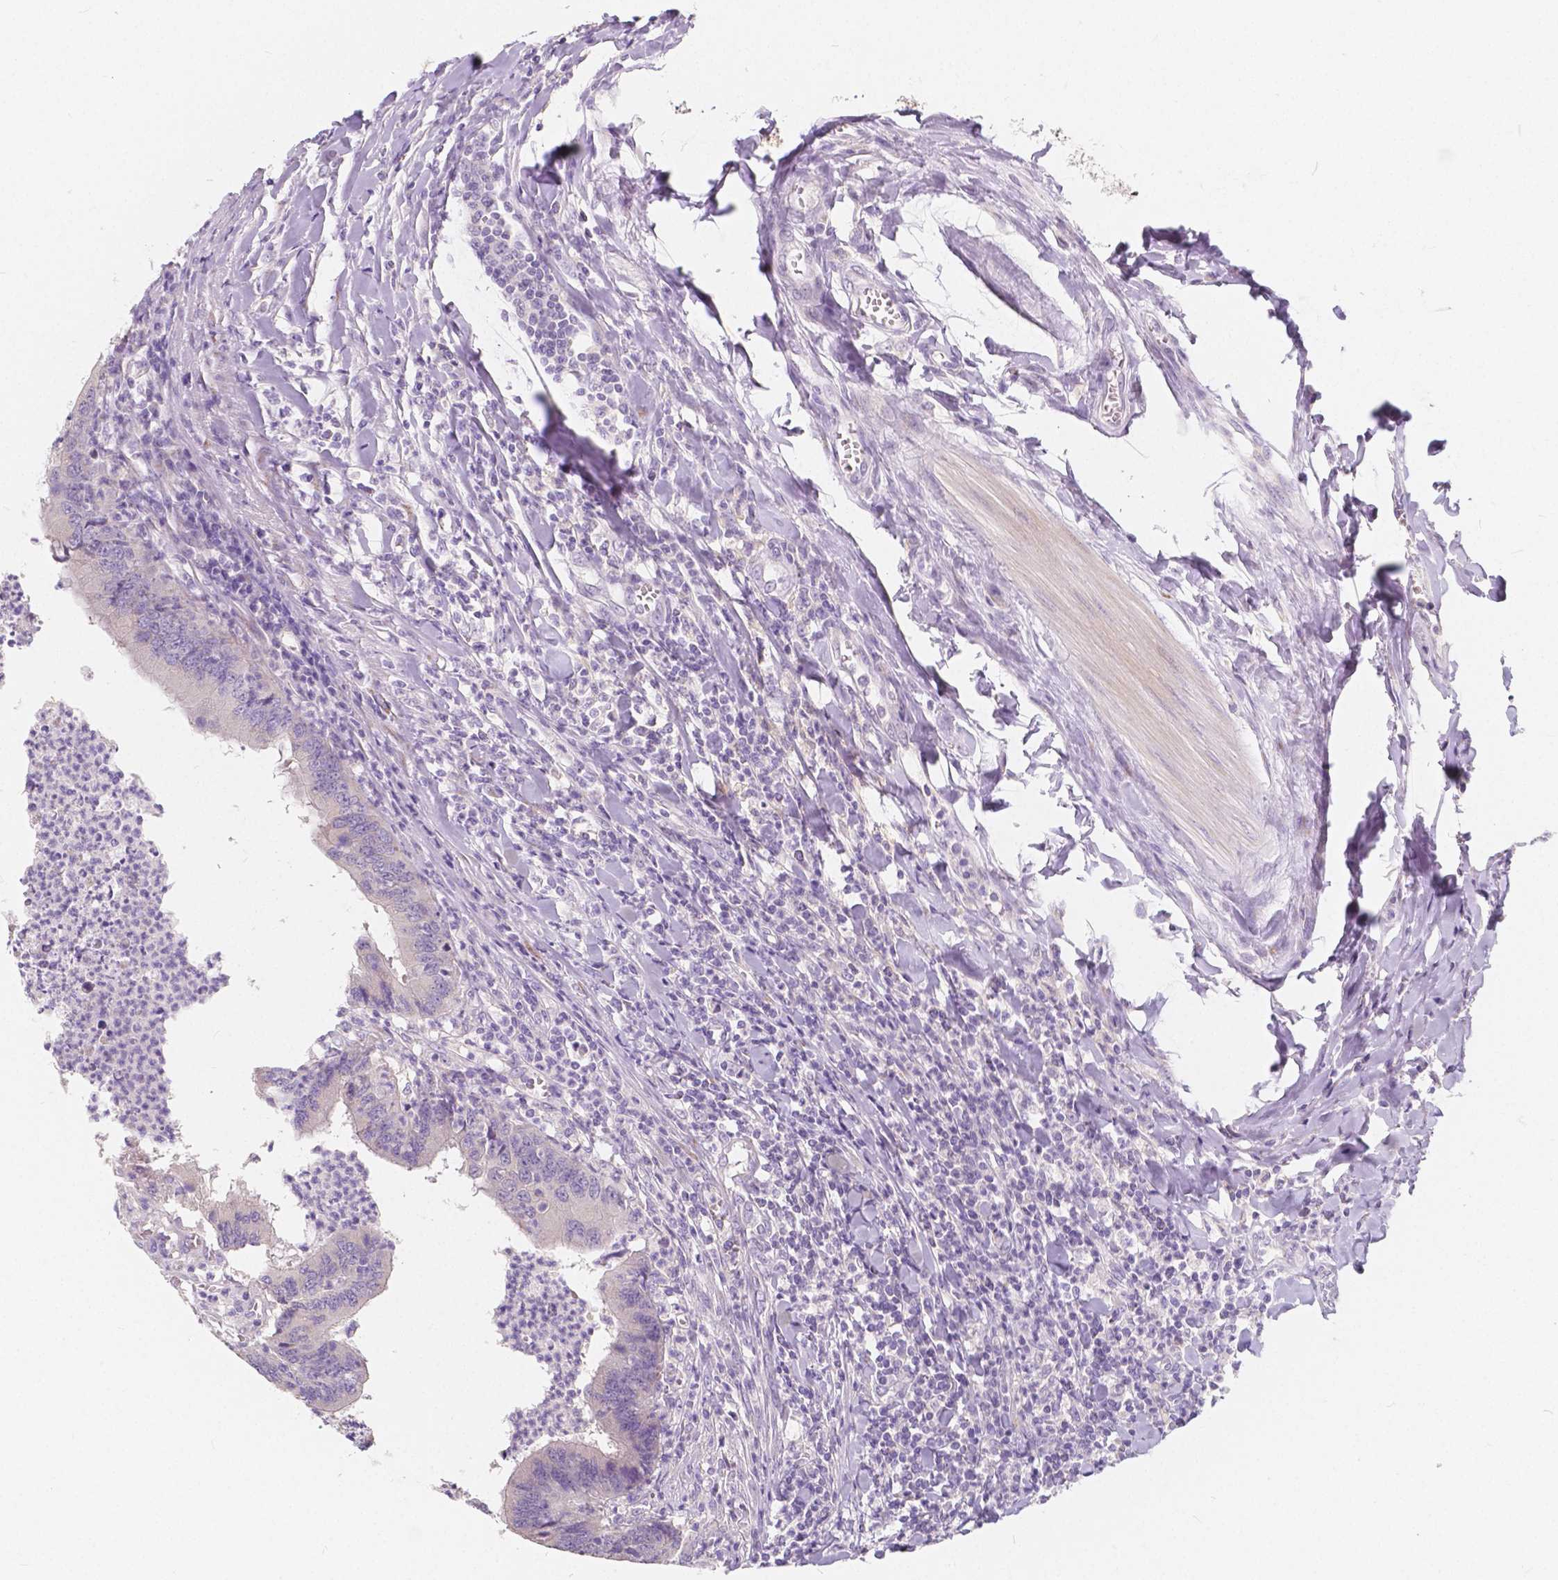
{"staining": {"intensity": "negative", "quantity": "none", "location": "none"}, "tissue": "colorectal cancer", "cell_type": "Tumor cells", "image_type": "cancer", "snomed": [{"axis": "morphology", "description": "Adenocarcinoma, NOS"}, {"axis": "topography", "description": "Colon"}], "caption": "Adenocarcinoma (colorectal) stained for a protein using immunohistochemistry demonstrates no positivity tumor cells.", "gene": "RNF186", "patient": {"sex": "female", "age": 67}}